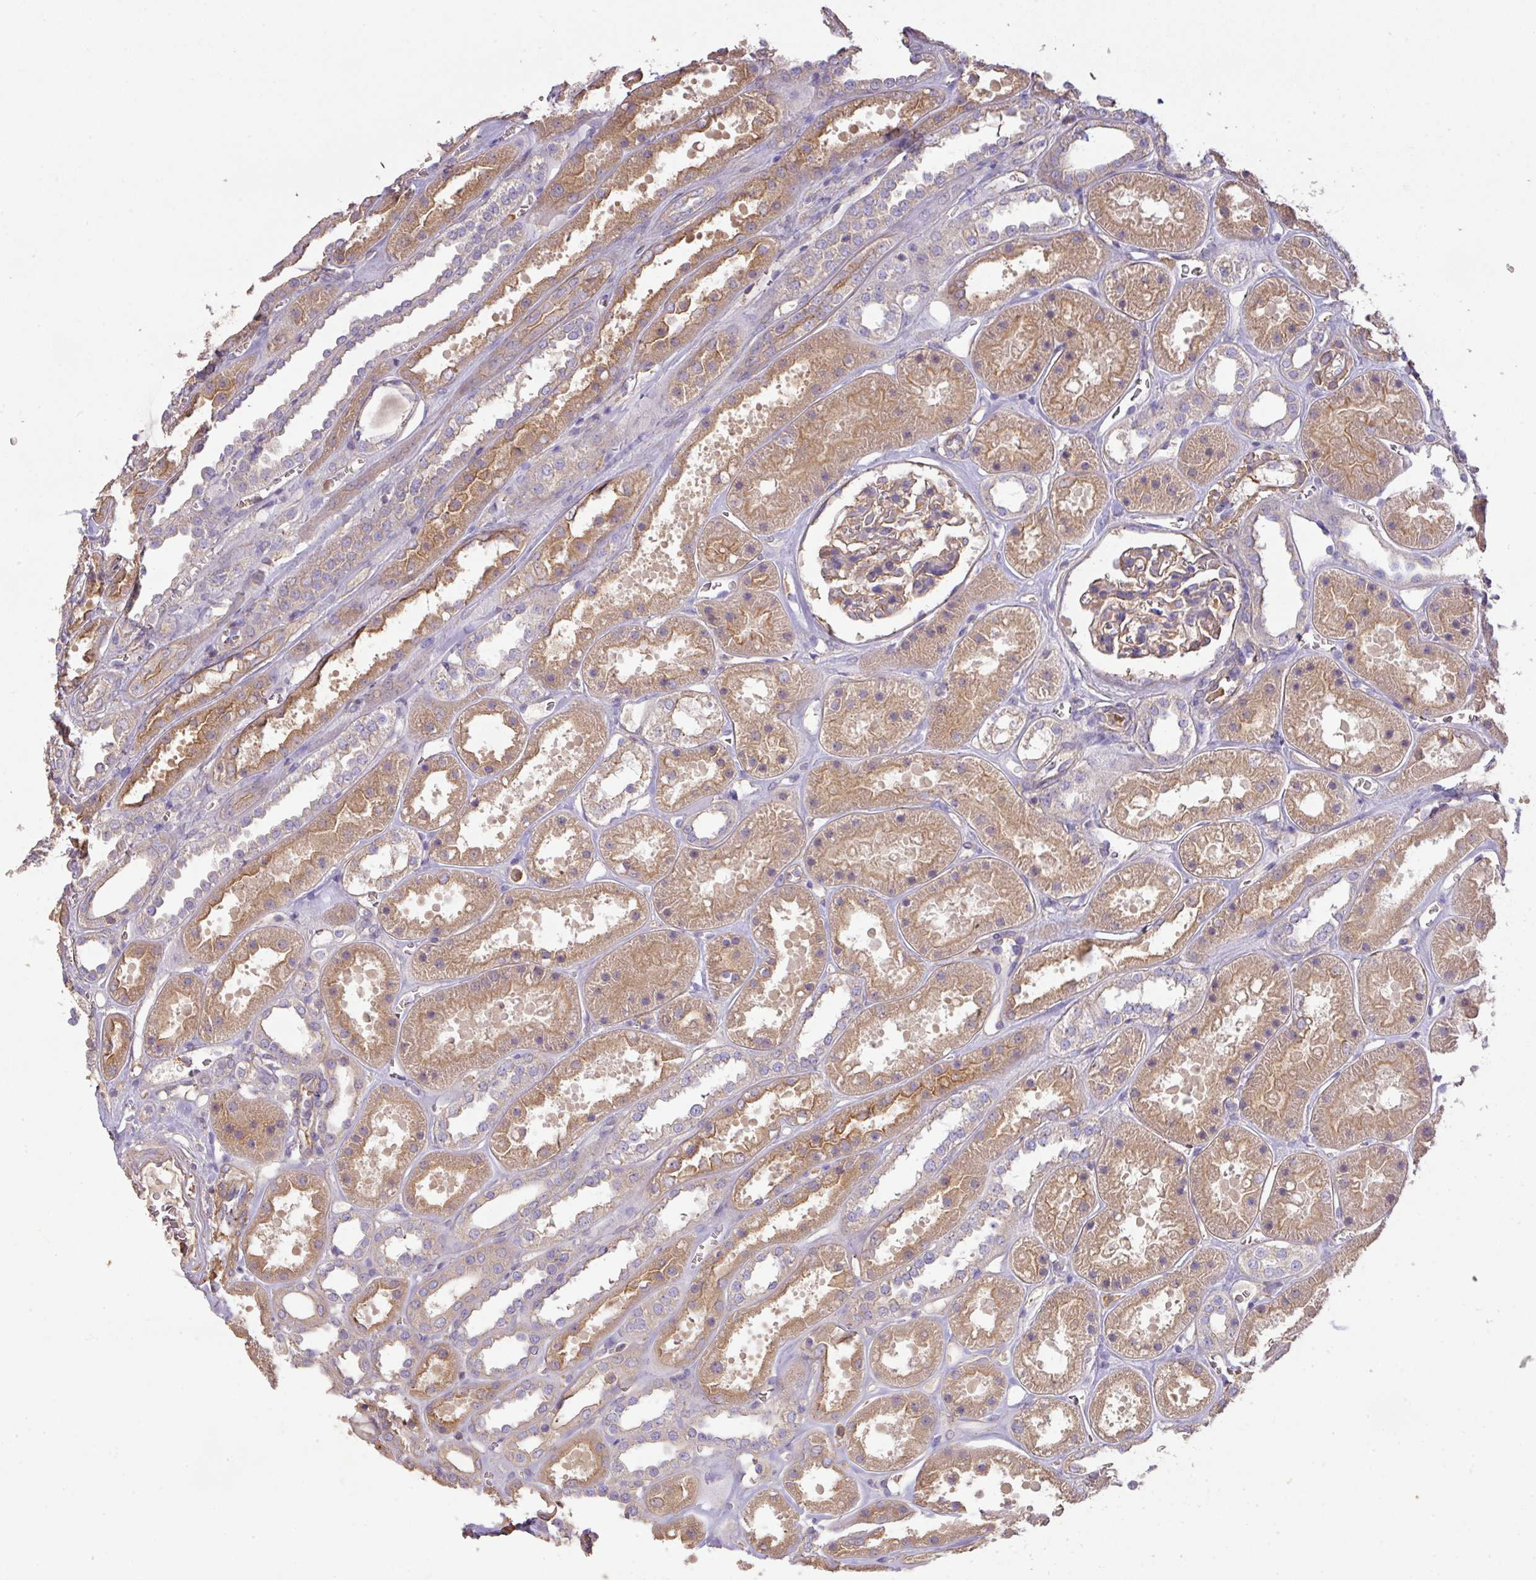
{"staining": {"intensity": "weak", "quantity": "25%-75%", "location": "cytoplasmic/membranous"}, "tissue": "kidney", "cell_type": "Cells in glomeruli", "image_type": "normal", "snomed": [{"axis": "morphology", "description": "Normal tissue, NOS"}, {"axis": "topography", "description": "Kidney"}], "caption": "The histopathology image reveals a brown stain indicating the presence of a protein in the cytoplasmic/membranous of cells in glomeruli in kidney. Nuclei are stained in blue.", "gene": "CALML4", "patient": {"sex": "female", "age": 41}}